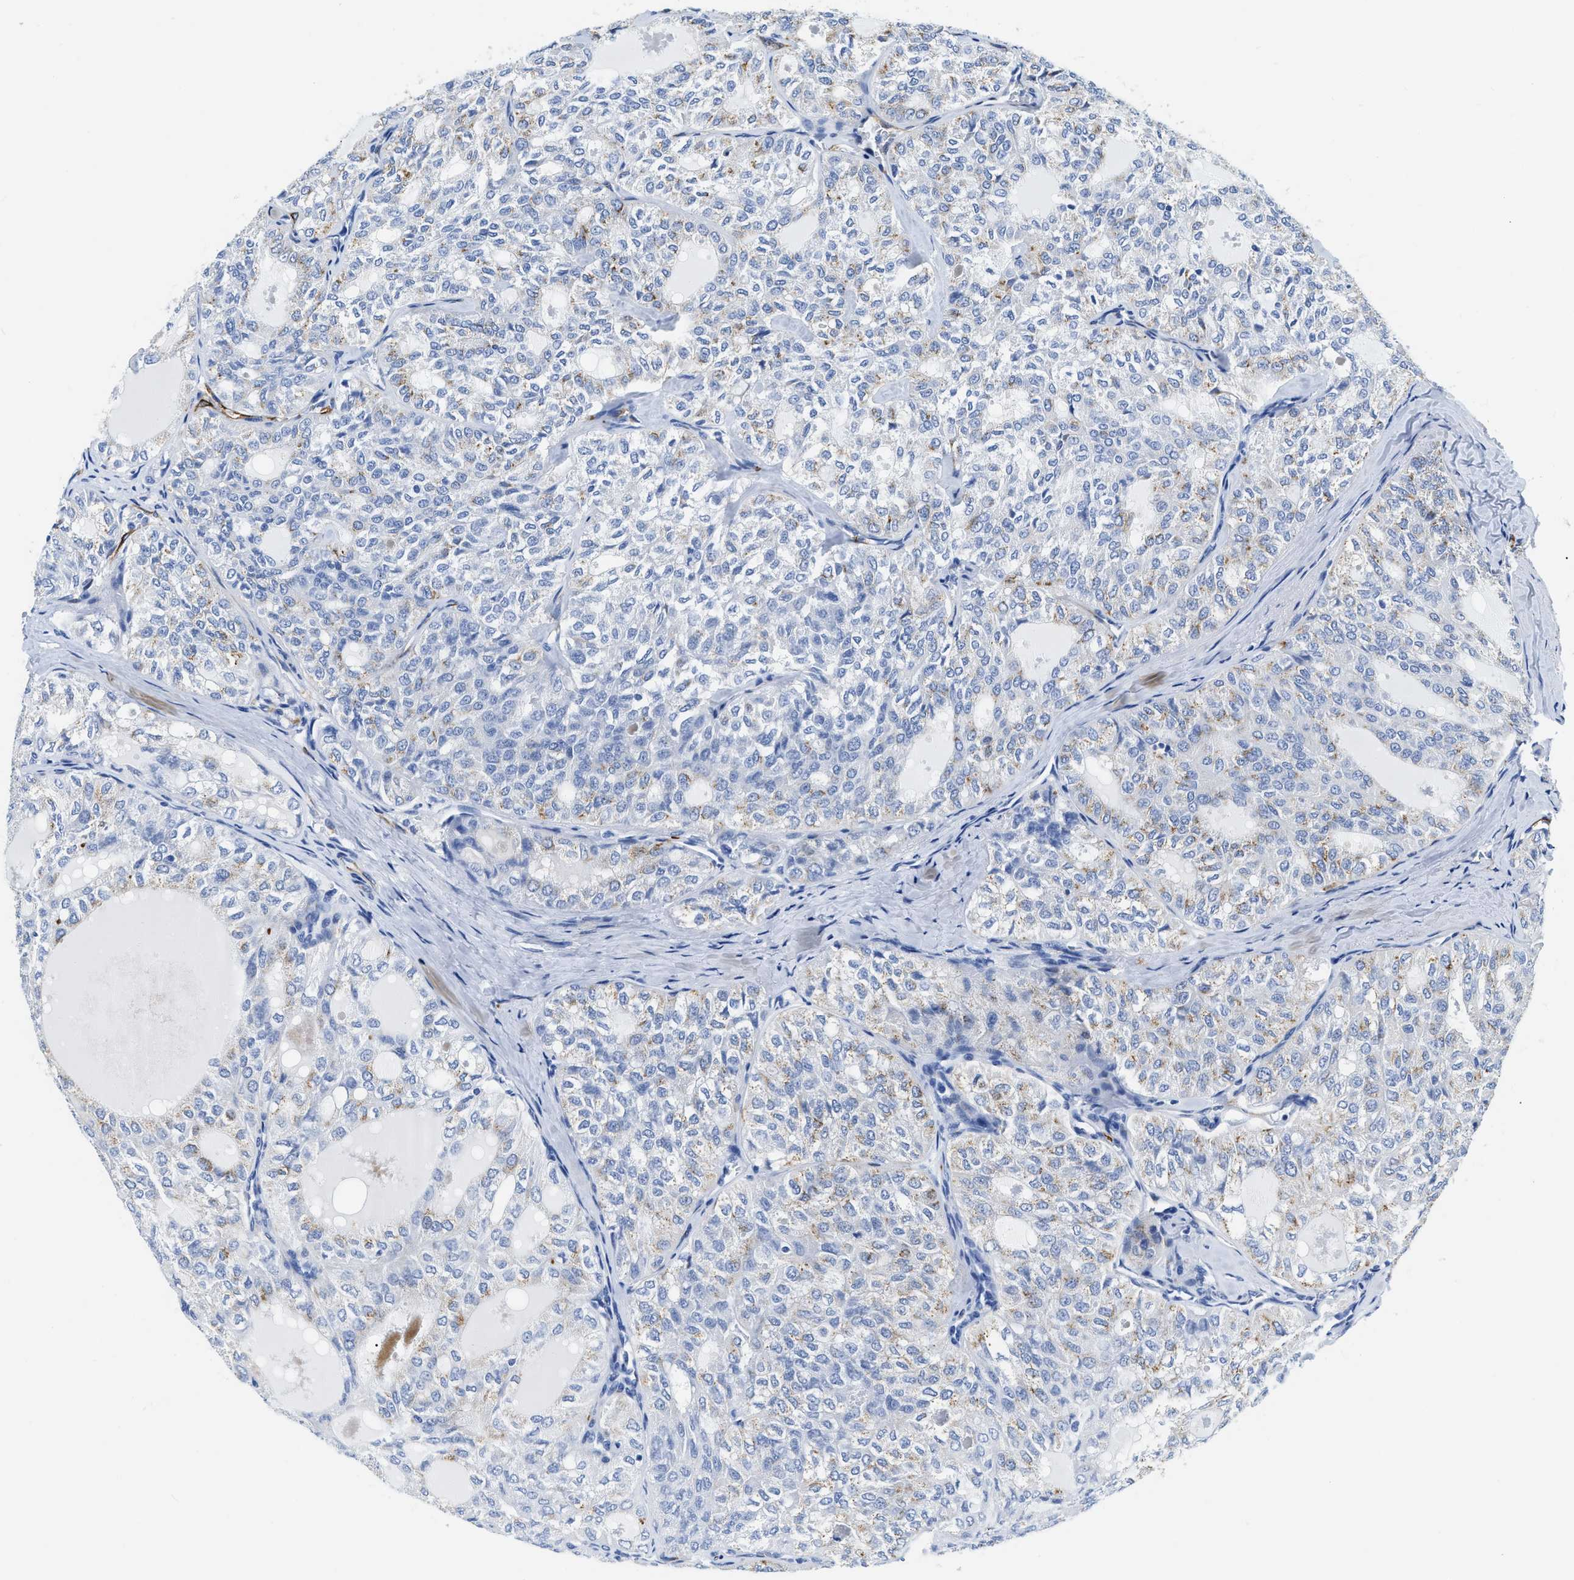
{"staining": {"intensity": "weak", "quantity": "25%-75%", "location": "cytoplasmic/membranous"}, "tissue": "thyroid cancer", "cell_type": "Tumor cells", "image_type": "cancer", "snomed": [{"axis": "morphology", "description": "Follicular adenoma carcinoma, NOS"}, {"axis": "topography", "description": "Thyroid gland"}], "caption": "Immunohistochemistry (IHC) histopathology image of human thyroid cancer stained for a protein (brown), which shows low levels of weak cytoplasmic/membranous expression in approximately 25%-75% of tumor cells.", "gene": "TVP23B", "patient": {"sex": "male", "age": 75}}